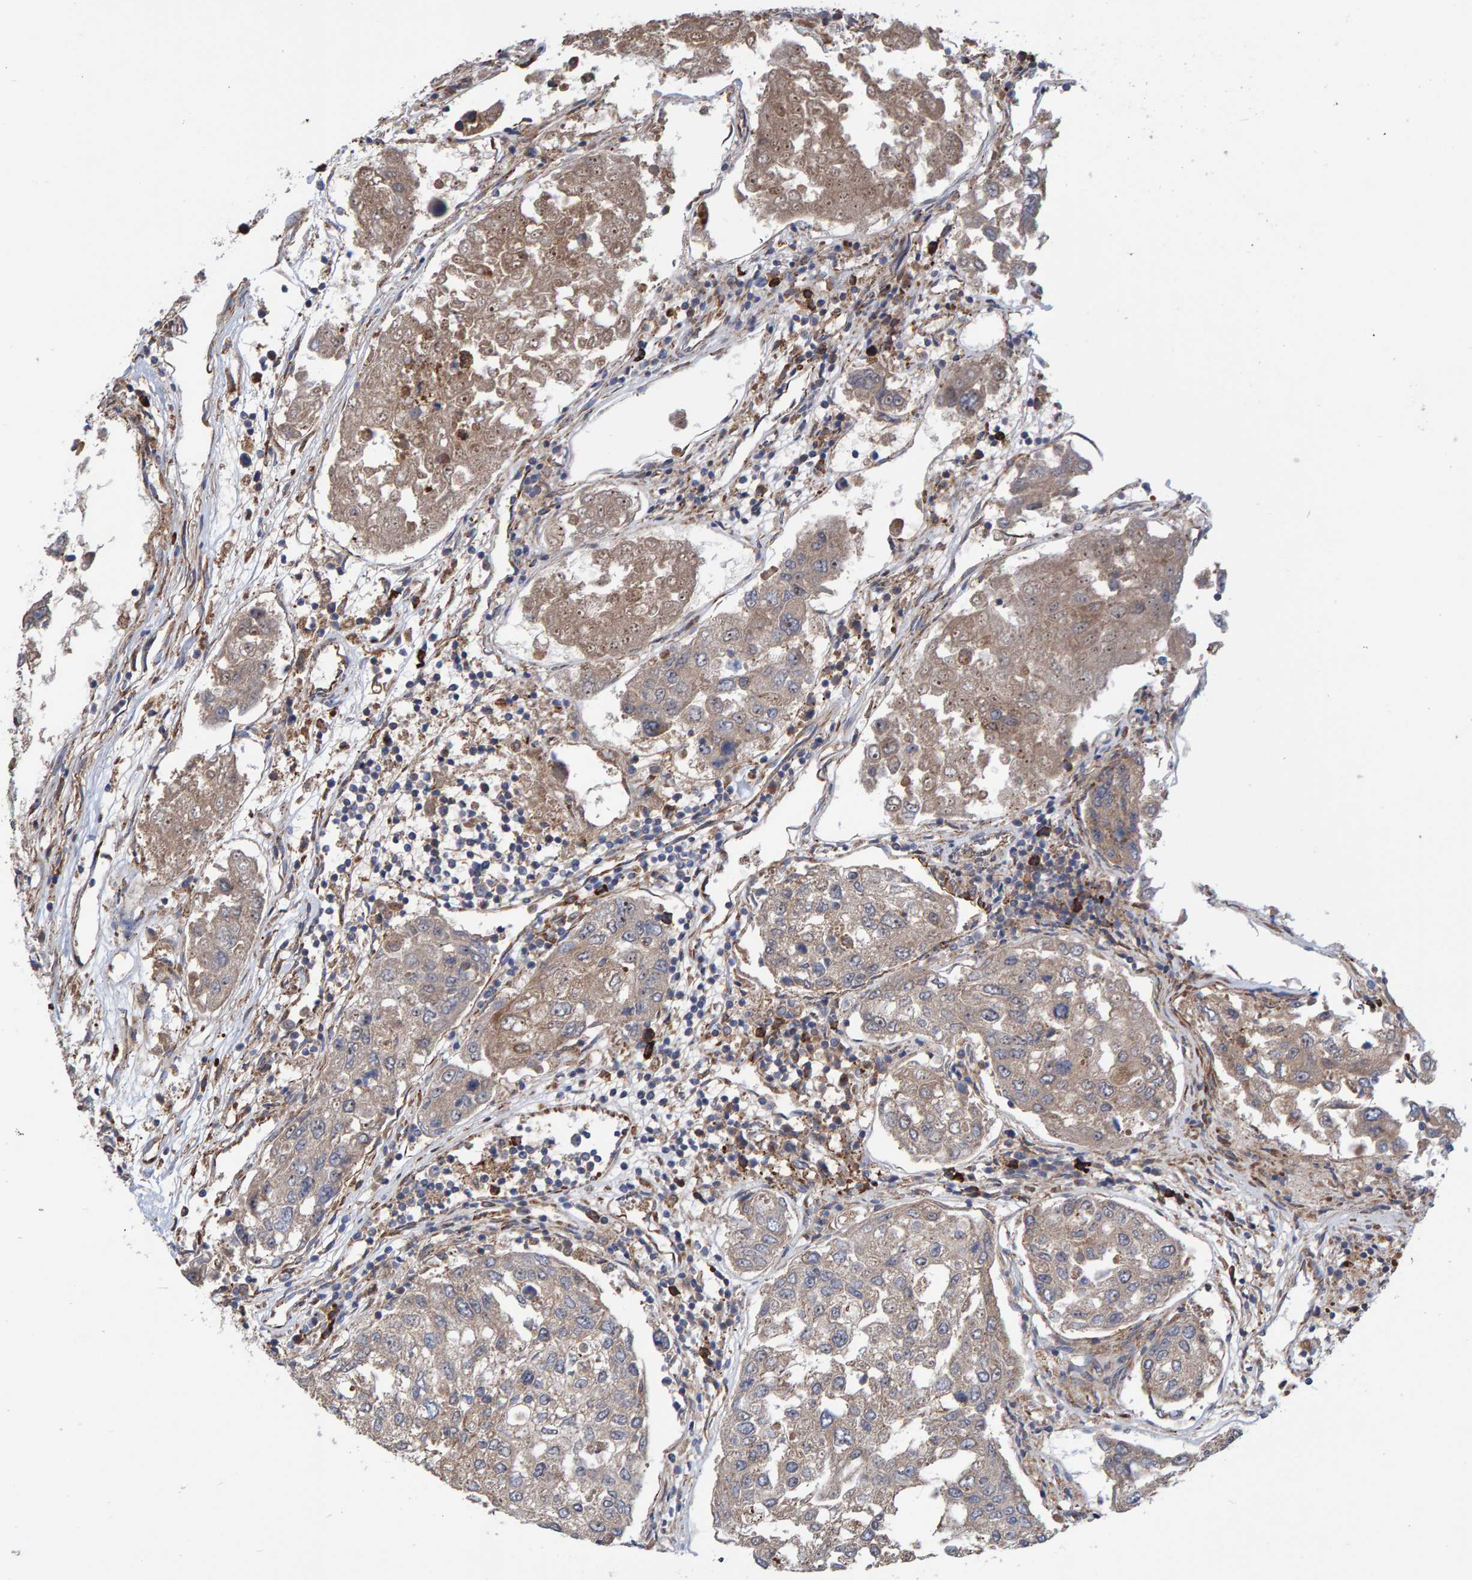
{"staining": {"intensity": "weak", "quantity": "<25%", "location": "cytoplasmic/membranous"}, "tissue": "urothelial cancer", "cell_type": "Tumor cells", "image_type": "cancer", "snomed": [{"axis": "morphology", "description": "Urothelial carcinoma, High grade"}, {"axis": "topography", "description": "Lymph node"}, {"axis": "topography", "description": "Urinary bladder"}], "caption": "Human high-grade urothelial carcinoma stained for a protein using immunohistochemistry displays no staining in tumor cells.", "gene": "KIAA0753", "patient": {"sex": "male", "age": 51}}